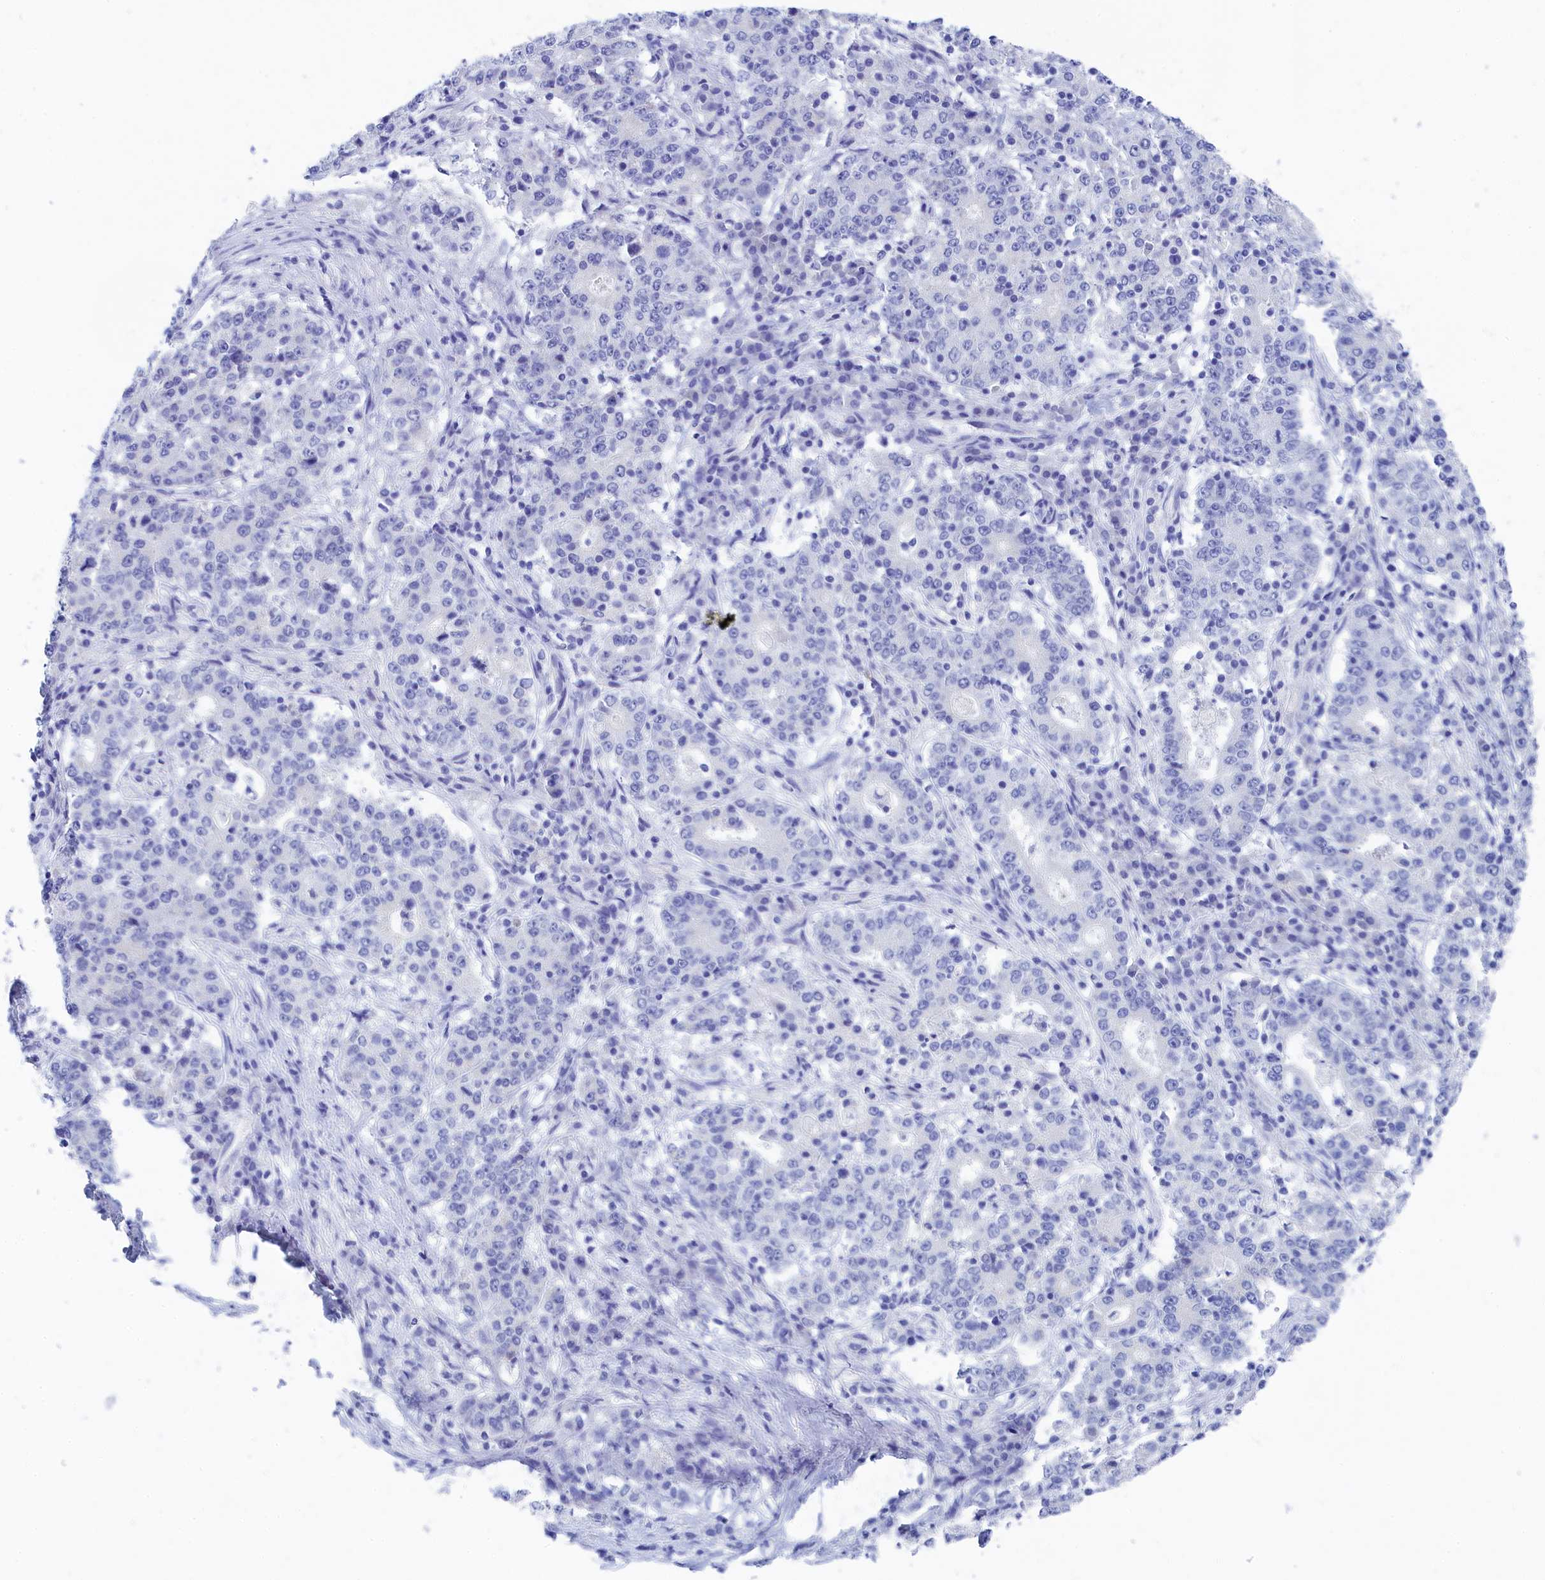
{"staining": {"intensity": "negative", "quantity": "none", "location": "none"}, "tissue": "stomach cancer", "cell_type": "Tumor cells", "image_type": "cancer", "snomed": [{"axis": "morphology", "description": "Adenocarcinoma, NOS"}, {"axis": "topography", "description": "Stomach"}], "caption": "This histopathology image is of stomach cancer (adenocarcinoma) stained with immunohistochemistry to label a protein in brown with the nuclei are counter-stained blue. There is no staining in tumor cells.", "gene": "TRIM10", "patient": {"sex": "male", "age": 59}}